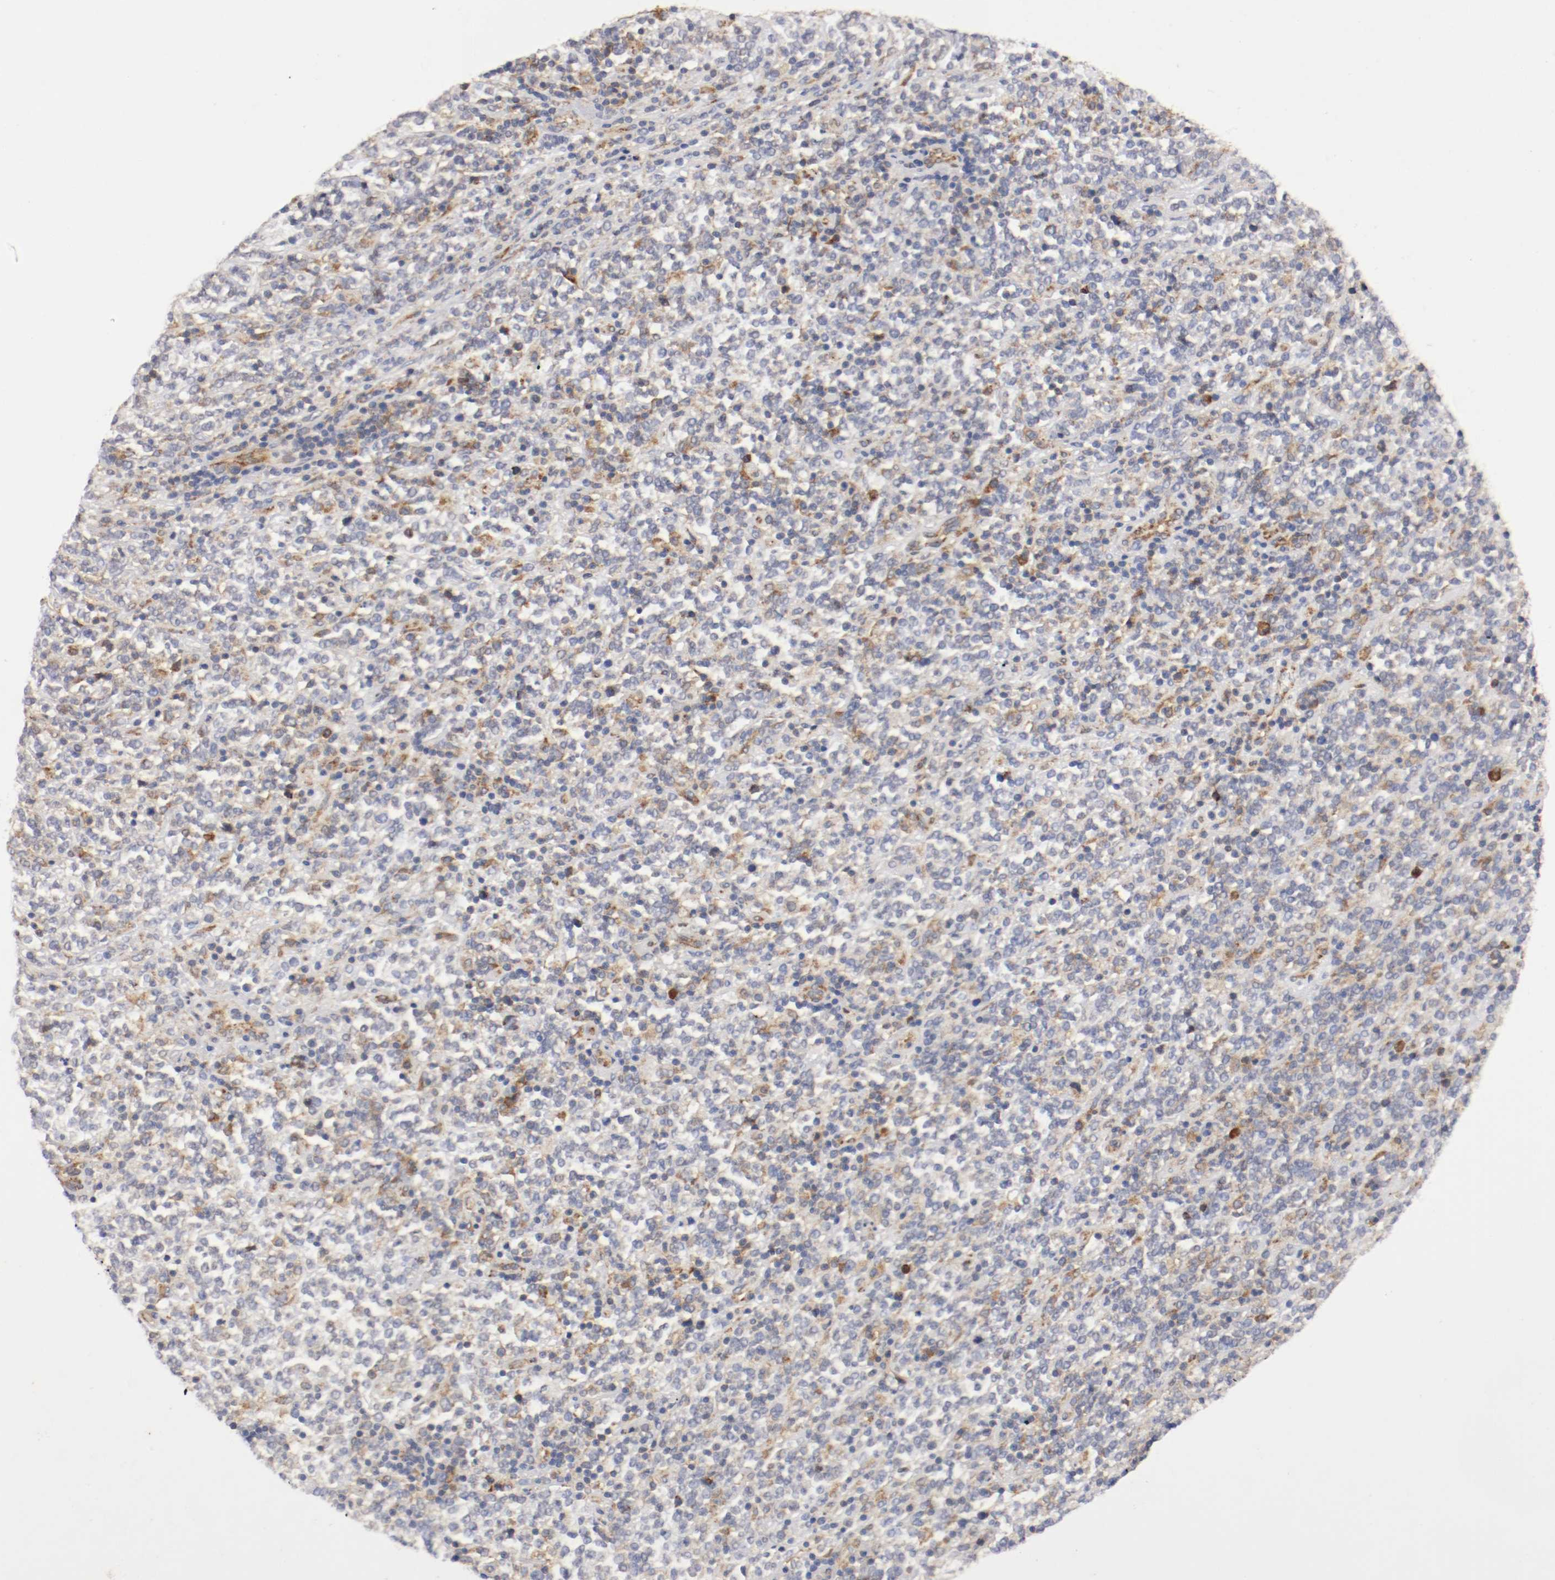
{"staining": {"intensity": "moderate", "quantity": "25%-75%", "location": "cytoplasmic/membranous"}, "tissue": "lymphoma", "cell_type": "Tumor cells", "image_type": "cancer", "snomed": [{"axis": "morphology", "description": "Malignant lymphoma, non-Hodgkin's type, High grade"}, {"axis": "topography", "description": "Soft tissue"}], "caption": "A micrograph showing moderate cytoplasmic/membranous positivity in about 25%-75% of tumor cells in high-grade malignant lymphoma, non-Hodgkin's type, as visualized by brown immunohistochemical staining.", "gene": "TRAF2", "patient": {"sex": "male", "age": 18}}